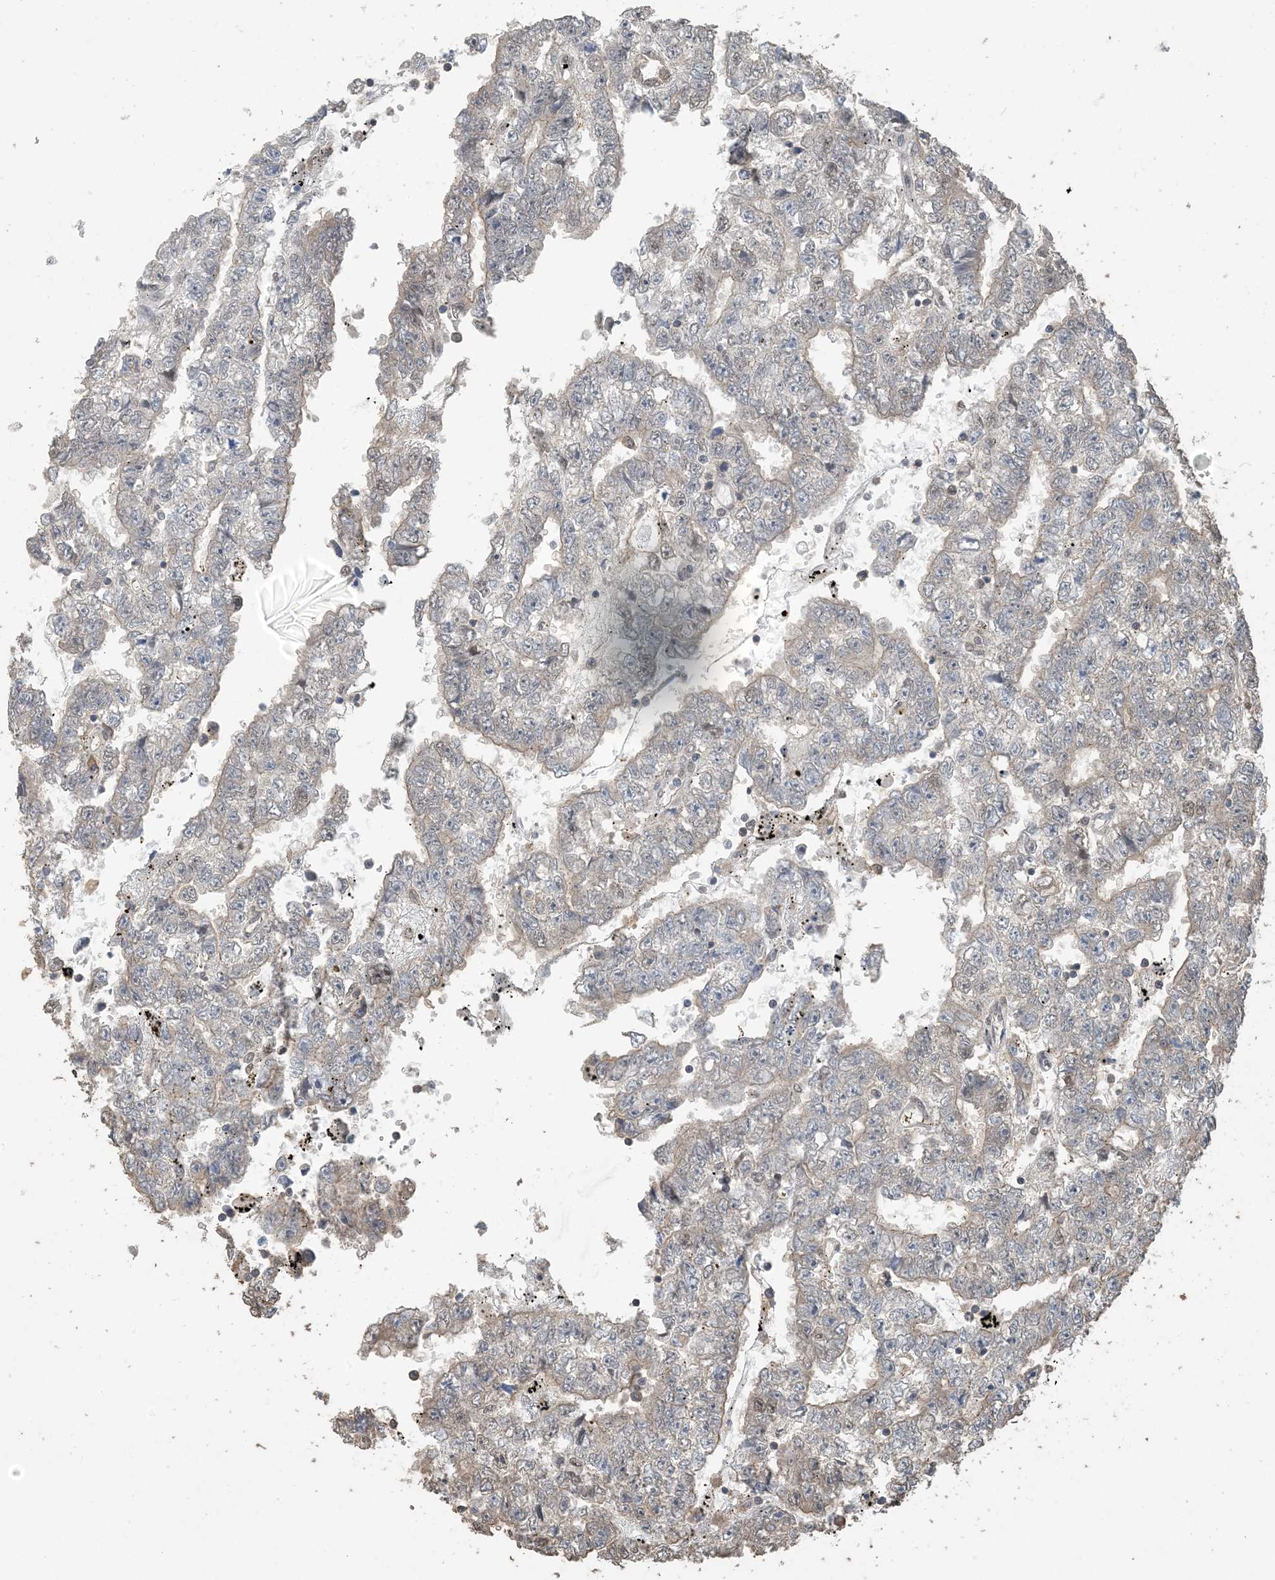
{"staining": {"intensity": "negative", "quantity": "none", "location": "none"}, "tissue": "testis cancer", "cell_type": "Tumor cells", "image_type": "cancer", "snomed": [{"axis": "morphology", "description": "Carcinoma, Embryonal, NOS"}, {"axis": "topography", "description": "Testis"}], "caption": "This histopathology image is of testis cancer (embryonal carcinoma) stained with immunohistochemistry to label a protein in brown with the nuclei are counter-stained blue. There is no positivity in tumor cells.", "gene": "ZC3H12A", "patient": {"sex": "male", "age": 25}}